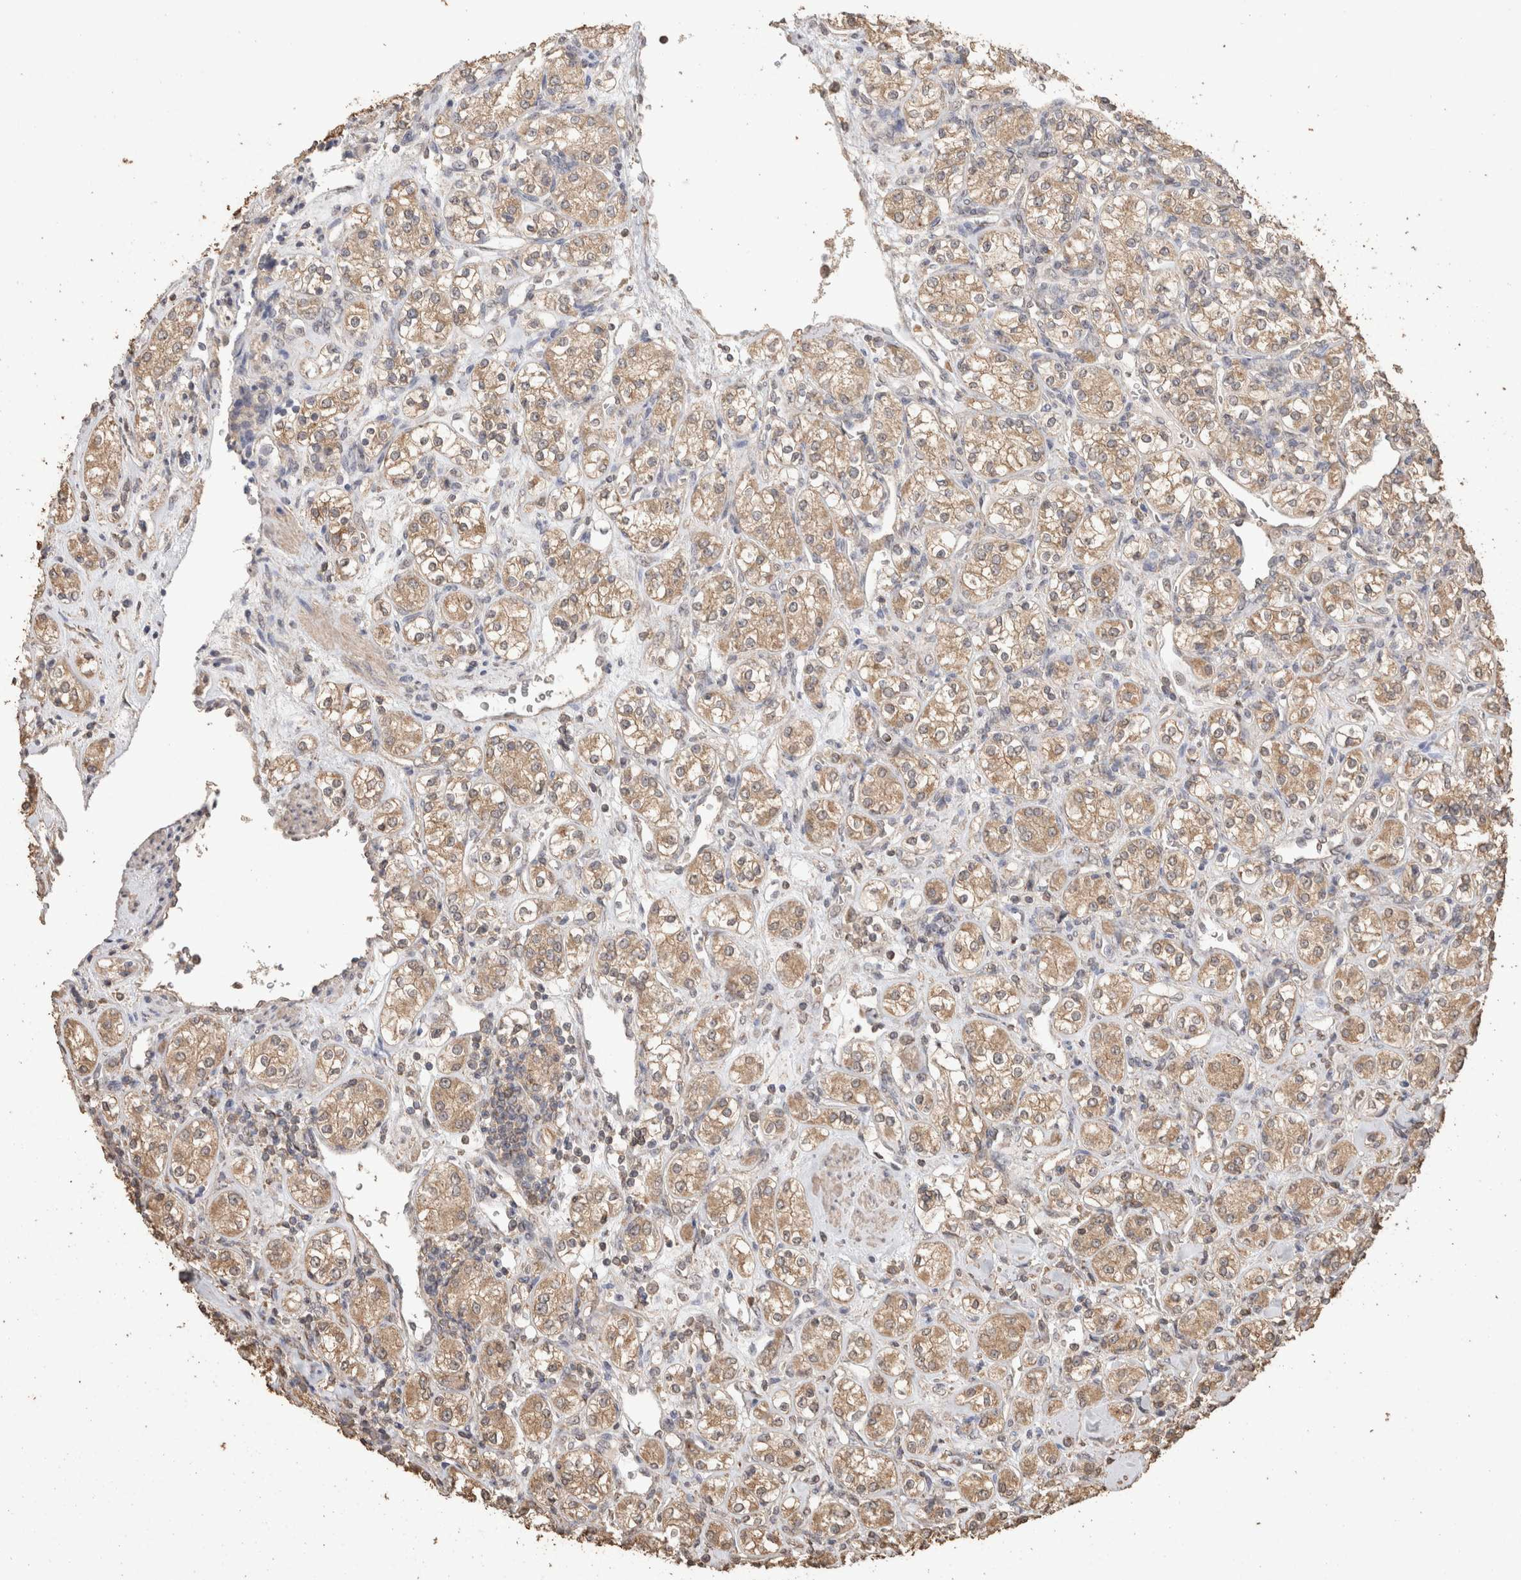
{"staining": {"intensity": "weak", "quantity": ">75%", "location": "cytoplasmic/membranous"}, "tissue": "renal cancer", "cell_type": "Tumor cells", "image_type": "cancer", "snomed": [{"axis": "morphology", "description": "Adenocarcinoma, NOS"}, {"axis": "topography", "description": "Kidney"}], "caption": "Immunohistochemical staining of human renal adenocarcinoma reveals weak cytoplasmic/membranous protein expression in approximately >75% of tumor cells.", "gene": "CX3CL1", "patient": {"sex": "male", "age": 77}}